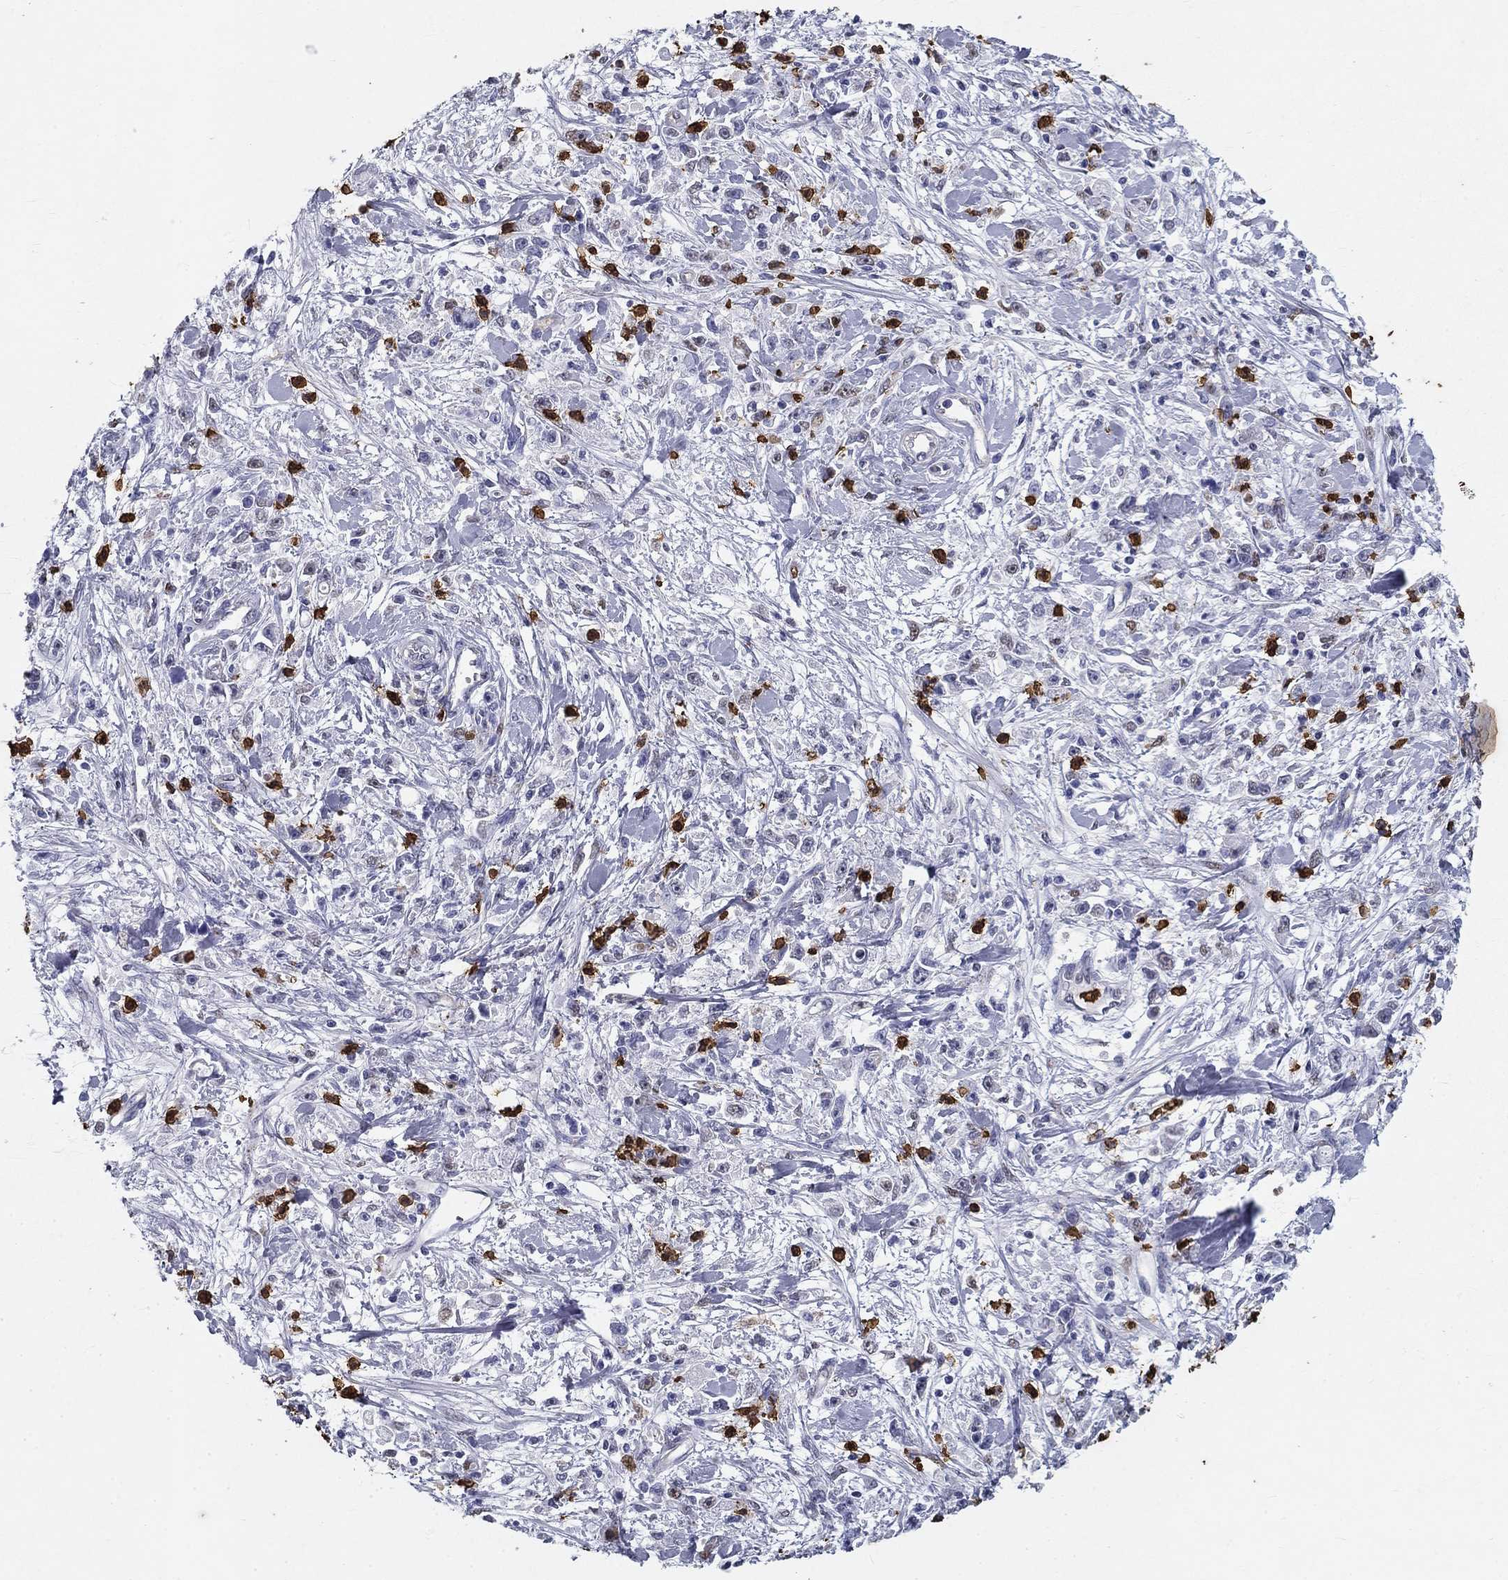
{"staining": {"intensity": "negative", "quantity": "none", "location": "none"}, "tissue": "stomach cancer", "cell_type": "Tumor cells", "image_type": "cancer", "snomed": [{"axis": "morphology", "description": "Adenocarcinoma, NOS"}, {"axis": "topography", "description": "Stomach"}], "caption": "Human stomach cancer (adenocarcinoma) stained for a protein using IHC shows no staining in tumor cells.", "gene": "IGSF8", "patient": {"sex": "female", "age": 59}}